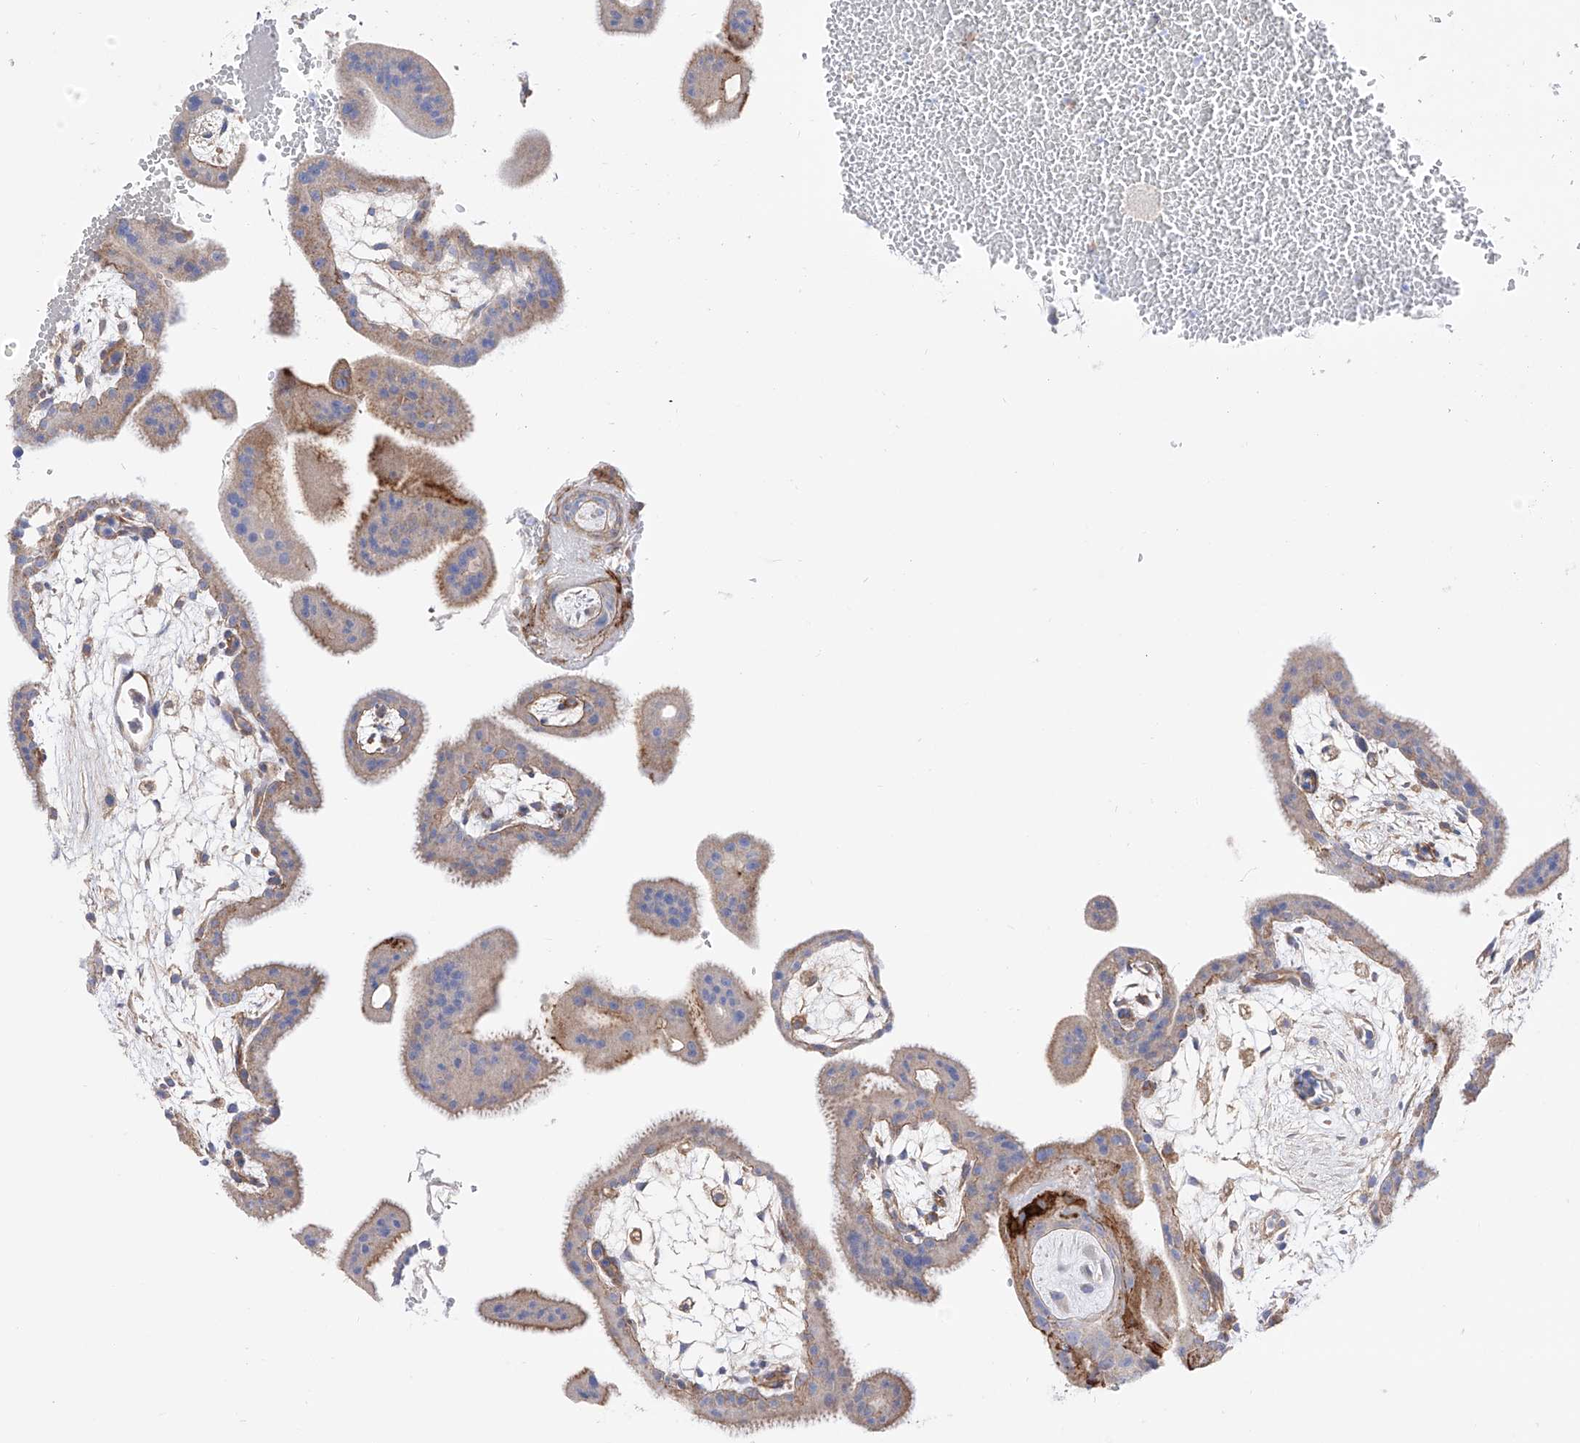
{"staining": {"intensity": "weak", "quantity": "<25%", "location": "cytoplasmic/membranous"}, "tissue": "placenta", "cell_type": "Decidual cells", "image_type": "normal", "snomed": [{"axis": "morphology", "description": "Normal tissue, NOS"}, {"axis": "topography", "description": "Placenta"}], "caption": "Normal placenta was stained to show a protein in brown. There is no significant staining in decidual cells. (DAB (3,3'-diaminobenzidine) immunohistochemistry (IHC) visualized using brightfield microscopy, high magnification).", "gene": "ZNF653", "patient": {"sex": "female", "age": 35}}